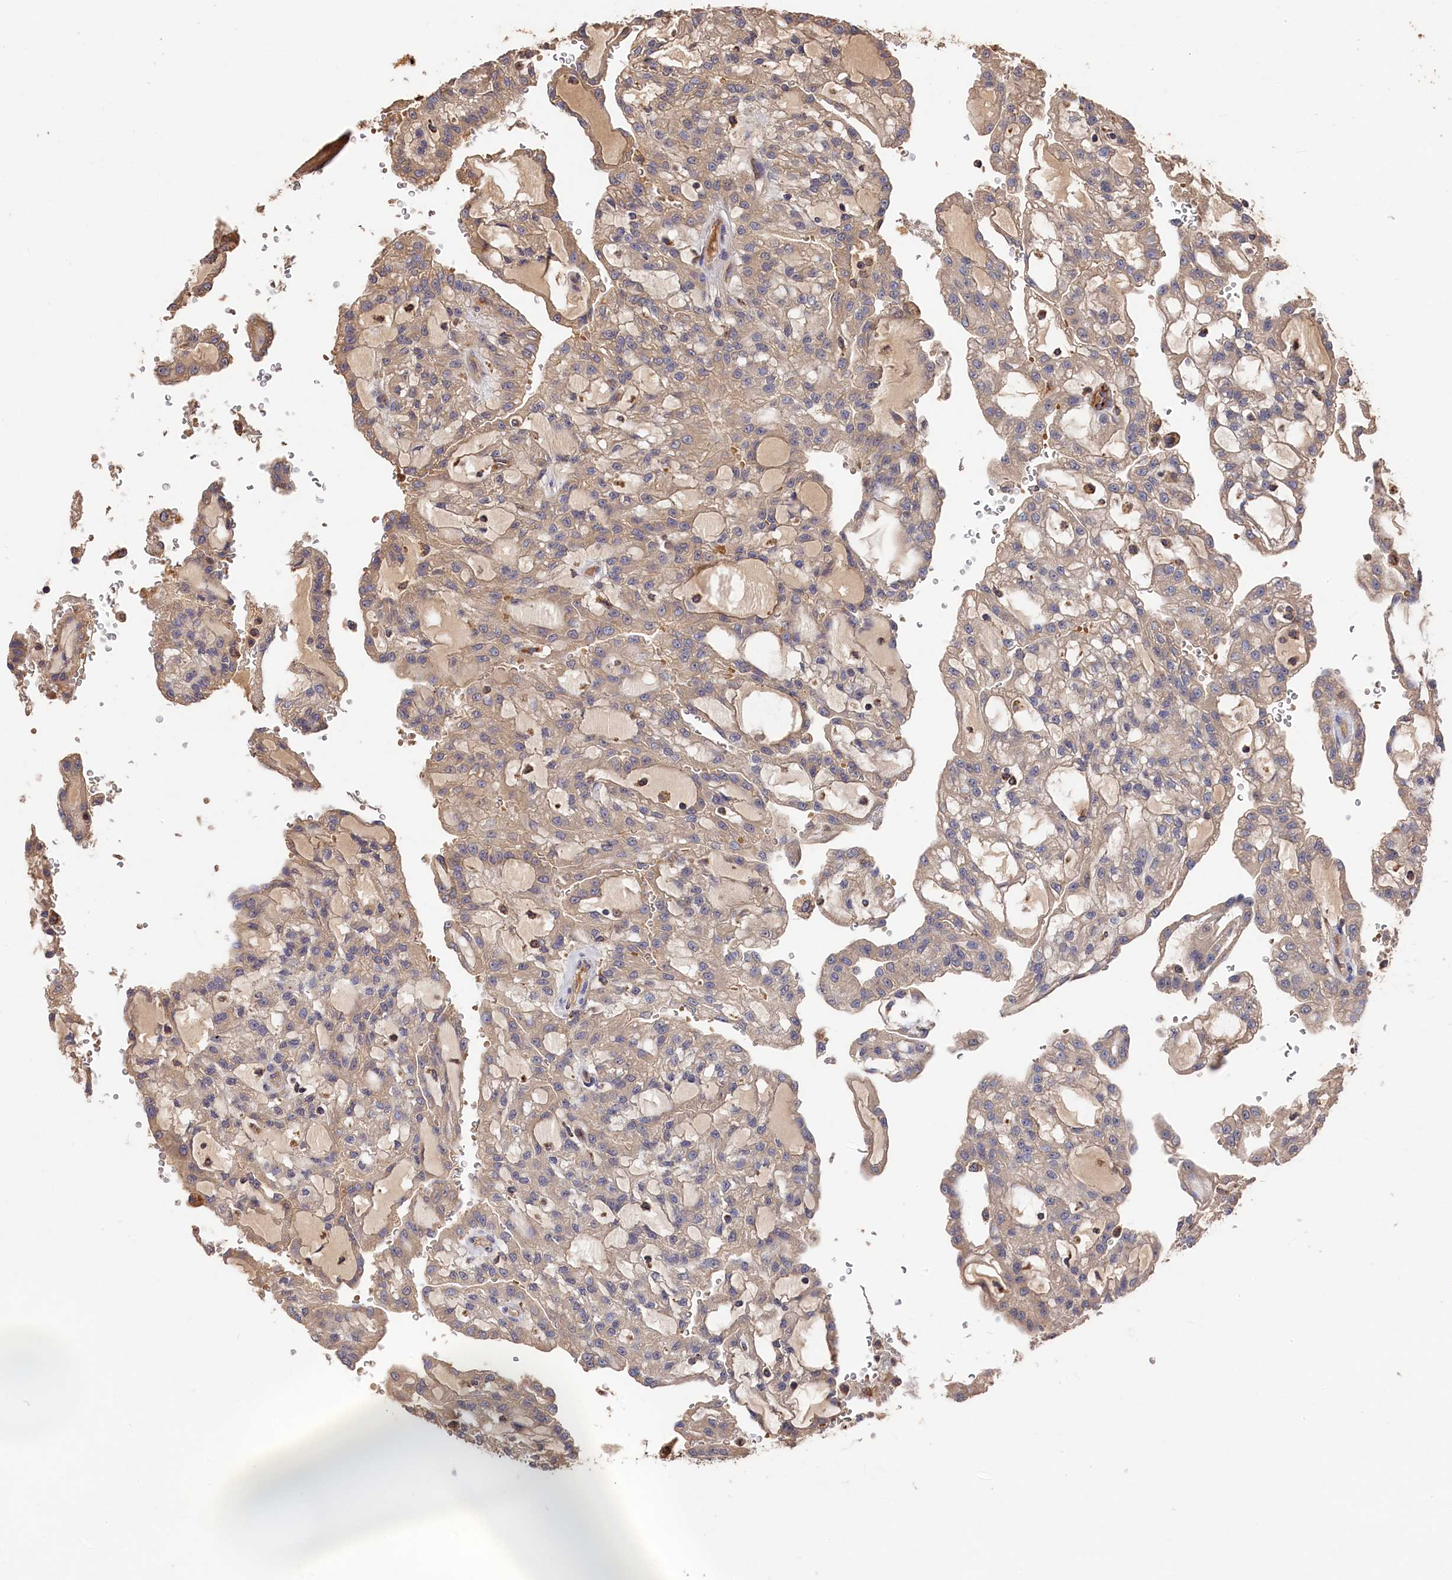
{"staining": {"intensity": "weak", "quantity": ">75%", "location": "cytoplasmic/membranous"}, "tissue": "renal cancer", "cell_type": "Tumor cells", "image_type": "cancer", "snomed": [{"axis": "morphology", "description": "Adenocarcinoma, NOS"}, {"axis": "topography", "description": "Kidney"}], "caption": "A brown stain highlights weak cytoplasmic/membranous expression of a protein in renal cancer tumor cells.", "gene": "DHRS11", "patient": {"sex": "male", "age": 63}}